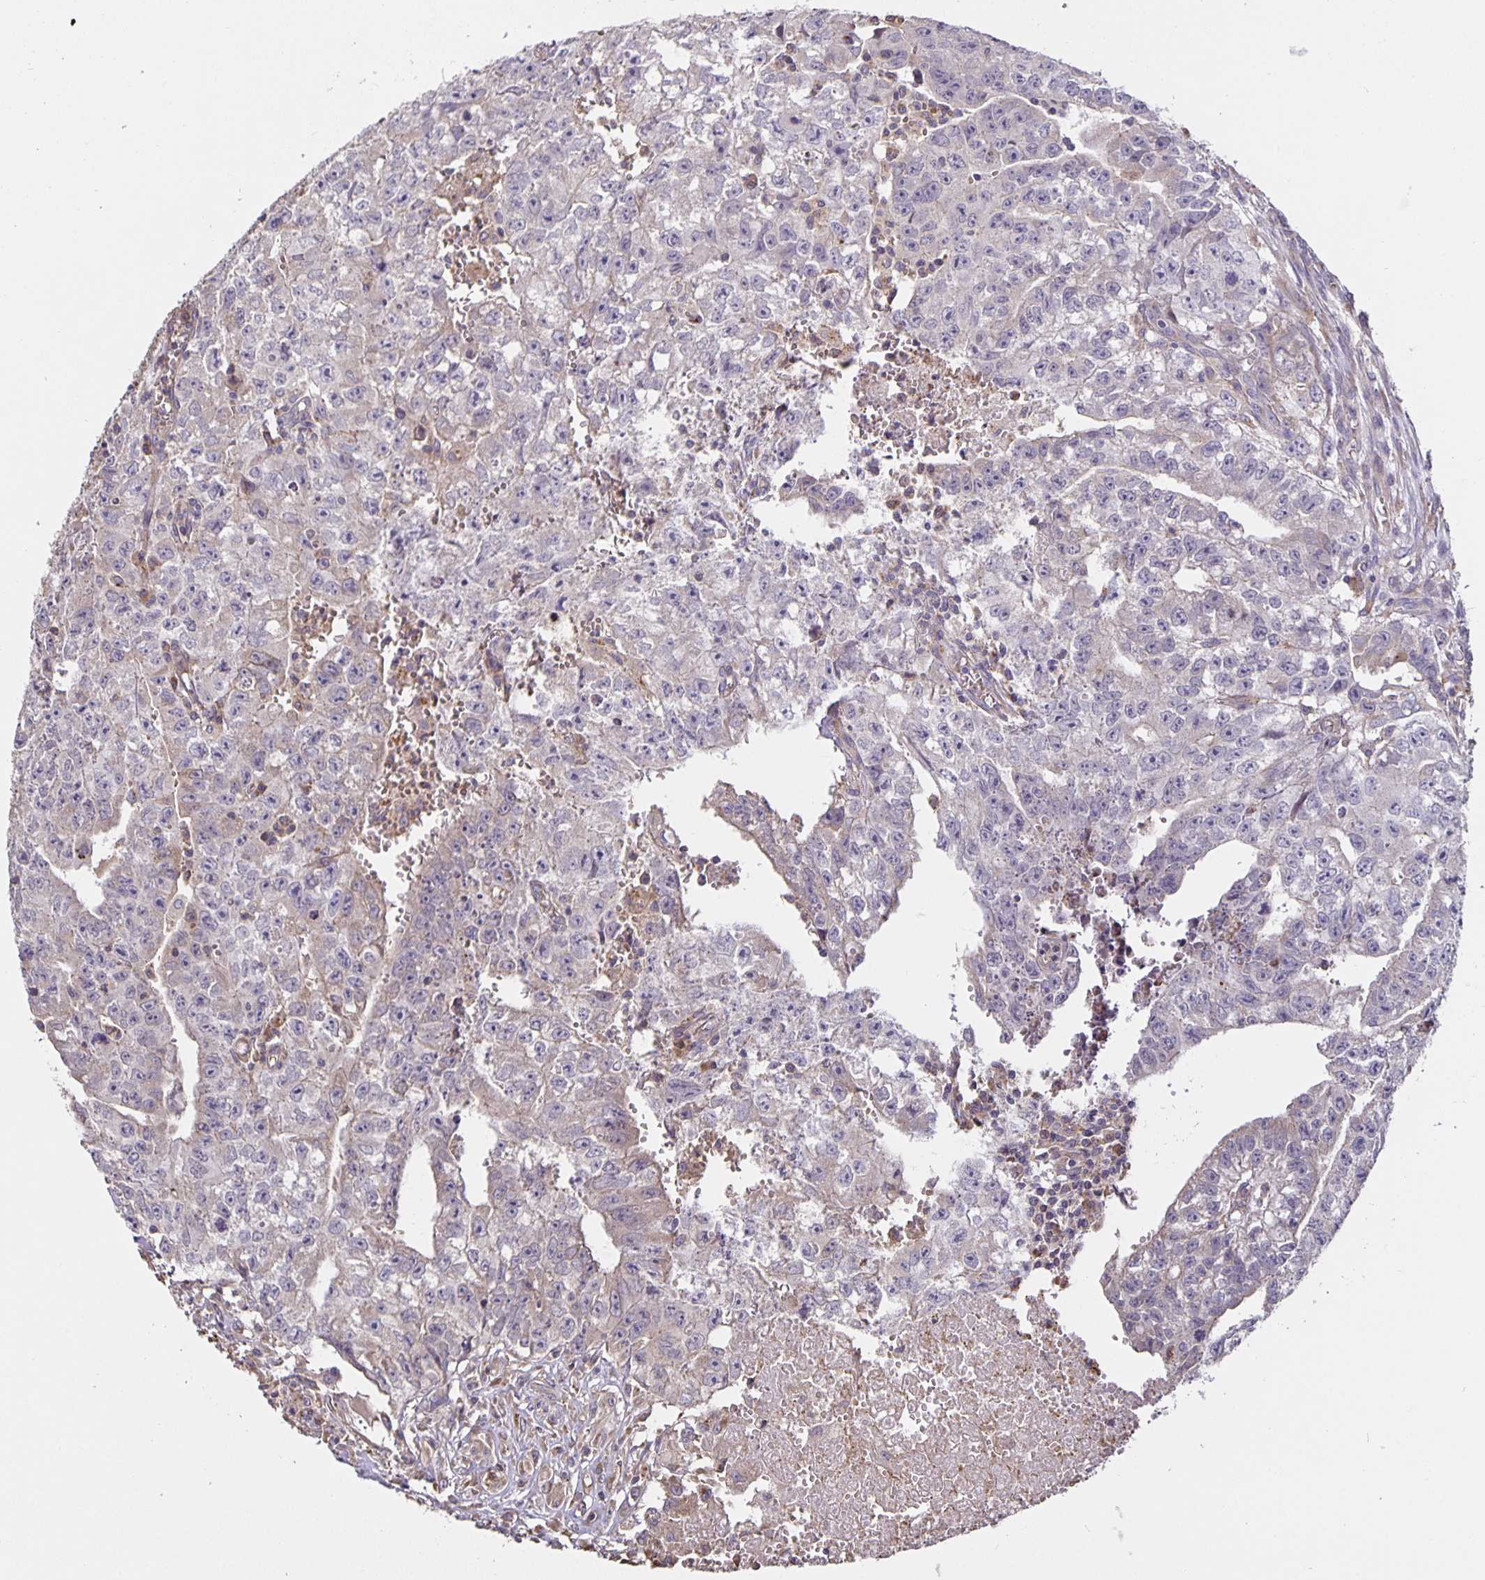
{"staining": {"intensity": "weak", "quantity": "<25%", "location": "cytoplasmic/membranous"}, "tissue": "testis cancer", "cell_type": "Tumor cells", "image_type": "cancer", "snomed": [{"axis": "morphology", "description": "Carcinoma, Embryonal, NOS"}, {"axis": "morphology", "description": "Teratoma, malignant, NOS"}, {"axis": "topography", "description": "Testis"}], "caption": "This is an IHC image of embryonal carcinoma (testis). There is no positivity in tumor cells.", "gene": "TMEM71", "patient": {"sex": "male", "age": 24}}